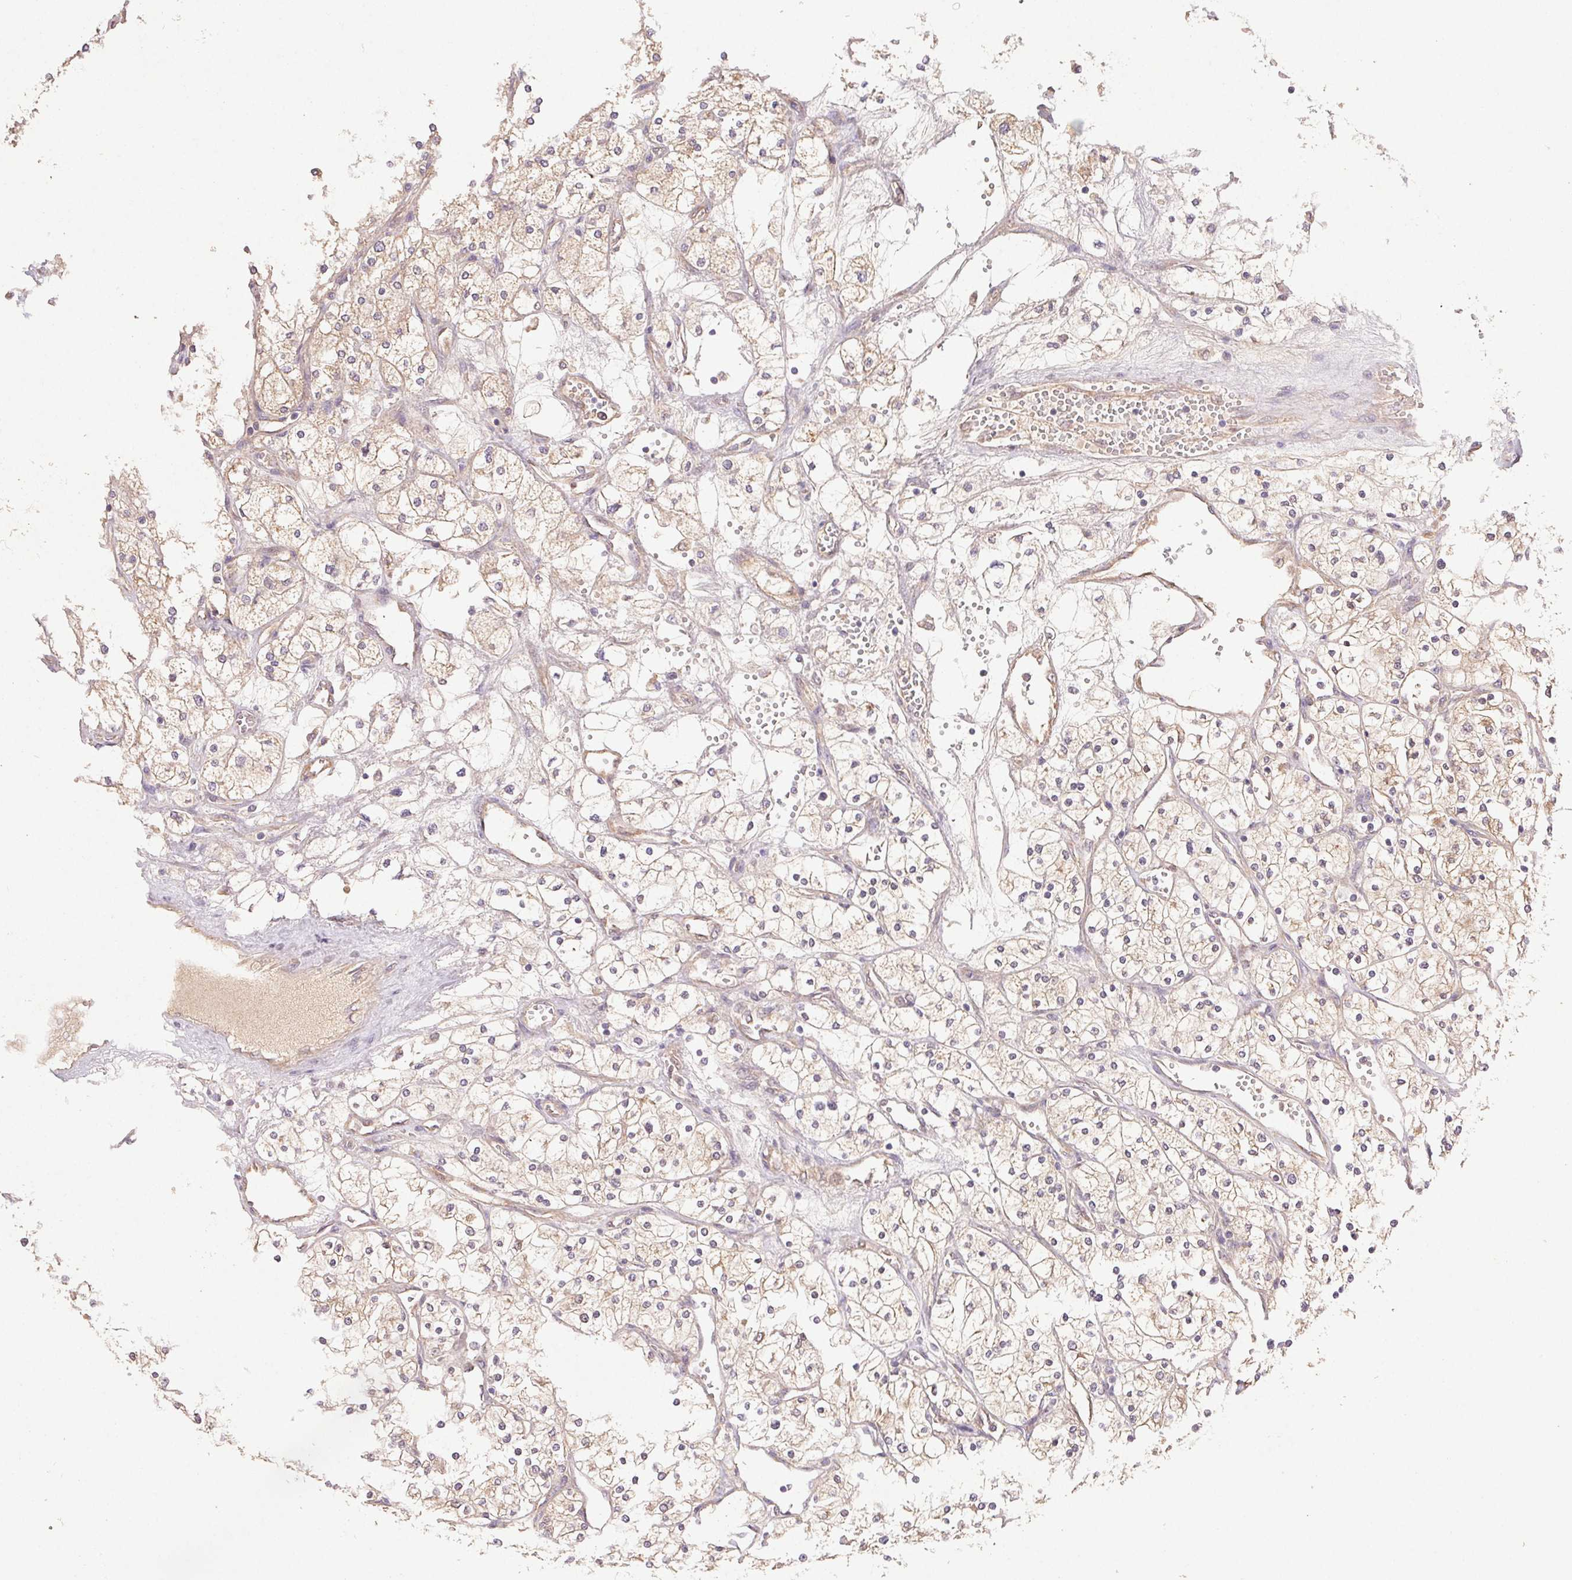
{"staining": {"intensity": "weak", "quantity": ">75%", "location": "cytoplasmic/membranous"}, "tissue": "renal cancer", "cell_type": "Tumor cells", "image_type": "cancer", "snomed": [{"axis": "morphology", "description": "Adenocarcinoma, NOS"}, {"axis": "topography", "description": "Kidney"}], "caption": "Immunohistochemistry histopathology image of neoplastic tissue: human renal cancer (adenocarcinoma) stained using IHC displays low levels of weak protein expression localized specifically in the cytoplasmic/membranous of tumor cells, appearing as a cytoplasmic/membranous brown color.", "gene": "RAB11A", "patient": {"sex": "male", "age": 80}}